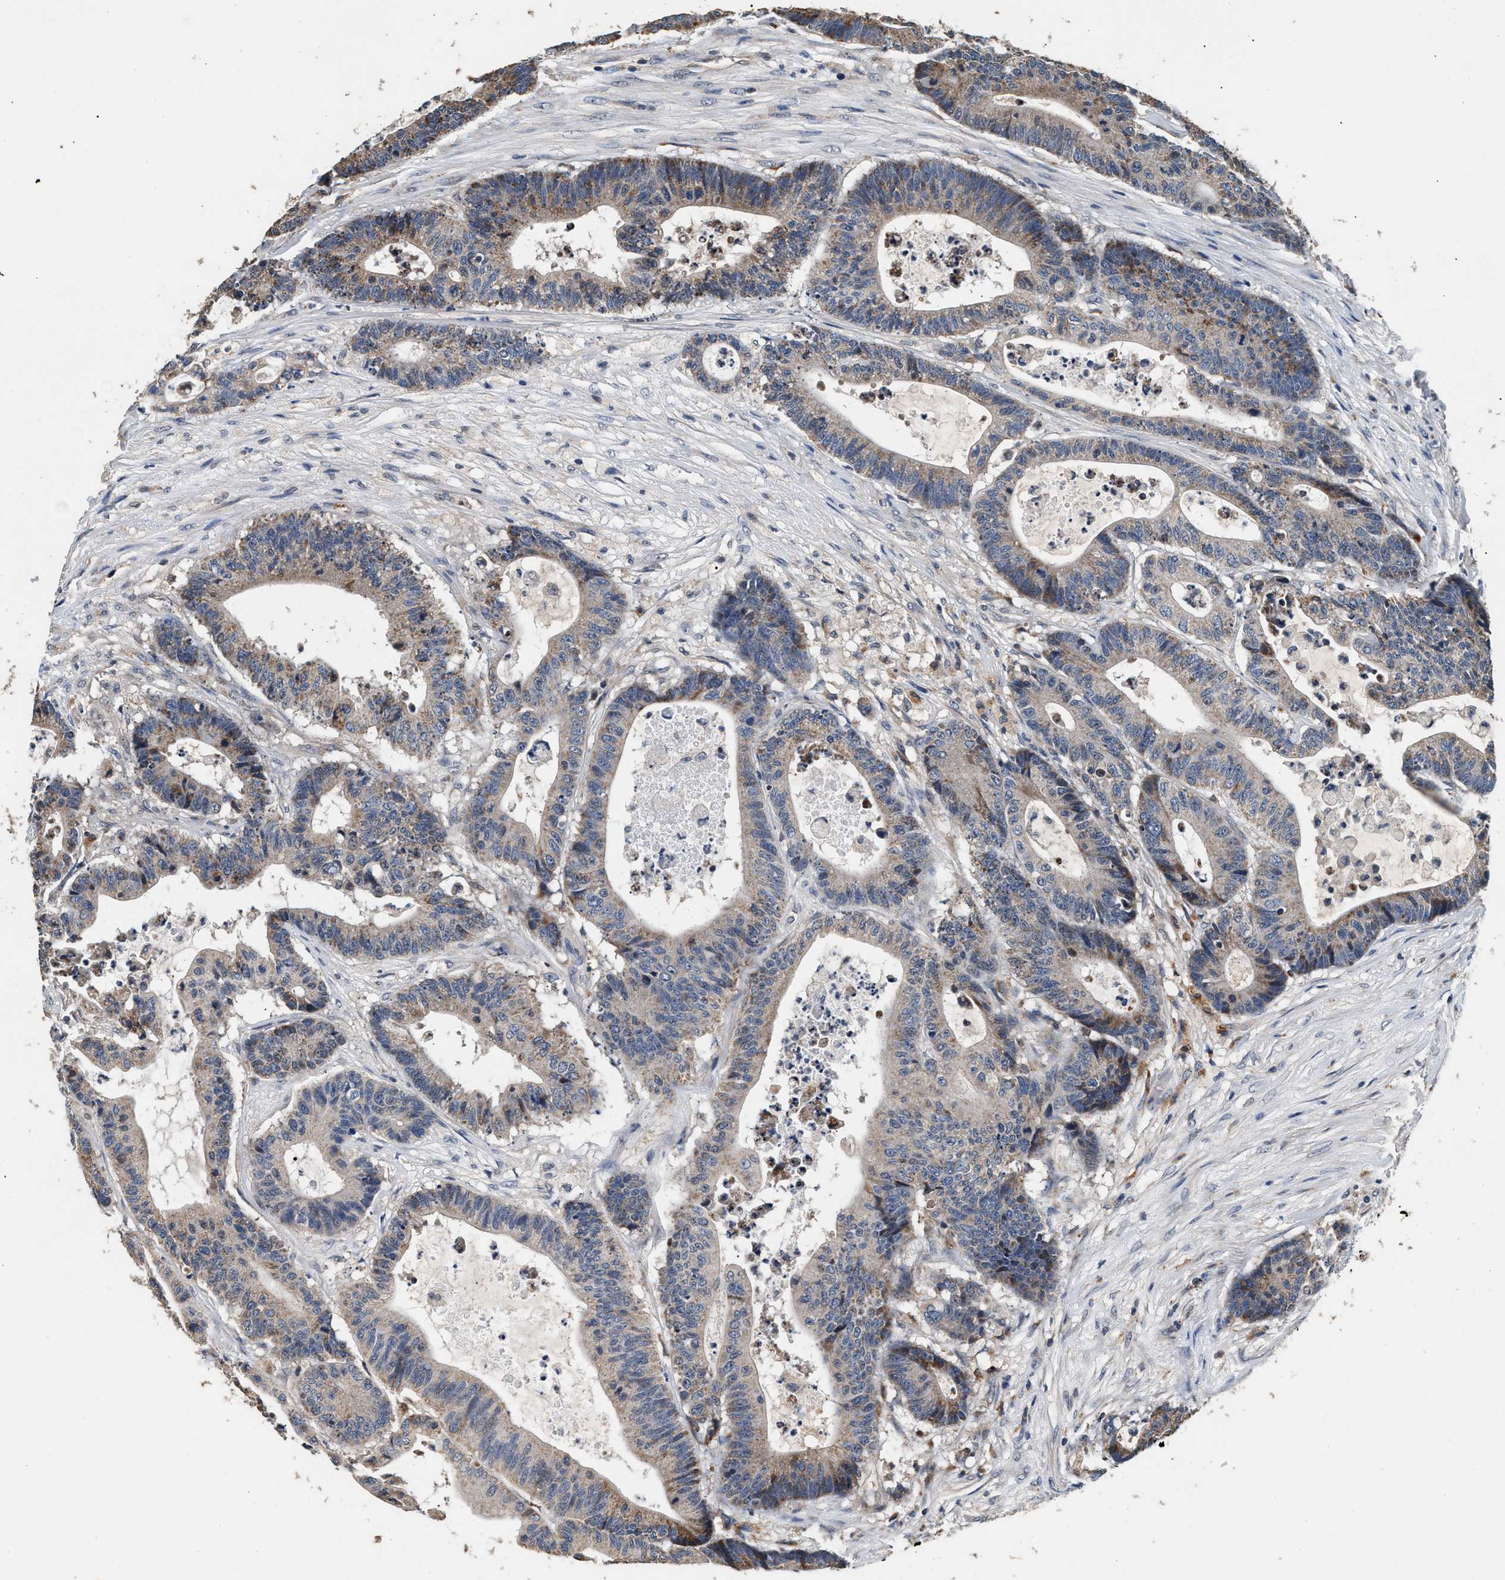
{"staining": {"intensity": "weak", "quantity": "25%-75%", "location": "cytoplasmic/membranous"}, "tissue": "colorectal cancer", "cell_type": "Tumor cells", "image_type": "cancer", "snomed": [{"axis": "morphology", "description": "Adenocarcinoma, NOS"}, {"axis": "topography", "description": "Colon"}], "caption": "An immunohistochemistry micrograph of tumor tissue is shown. Protein staining in brown shows weak cytoplasmic/membranous positivity in colorectal cancer (adenocarcinoma) within tumor cells.", "gene": "PTGR3", "patient": {"sex": "female", "age": 84}}